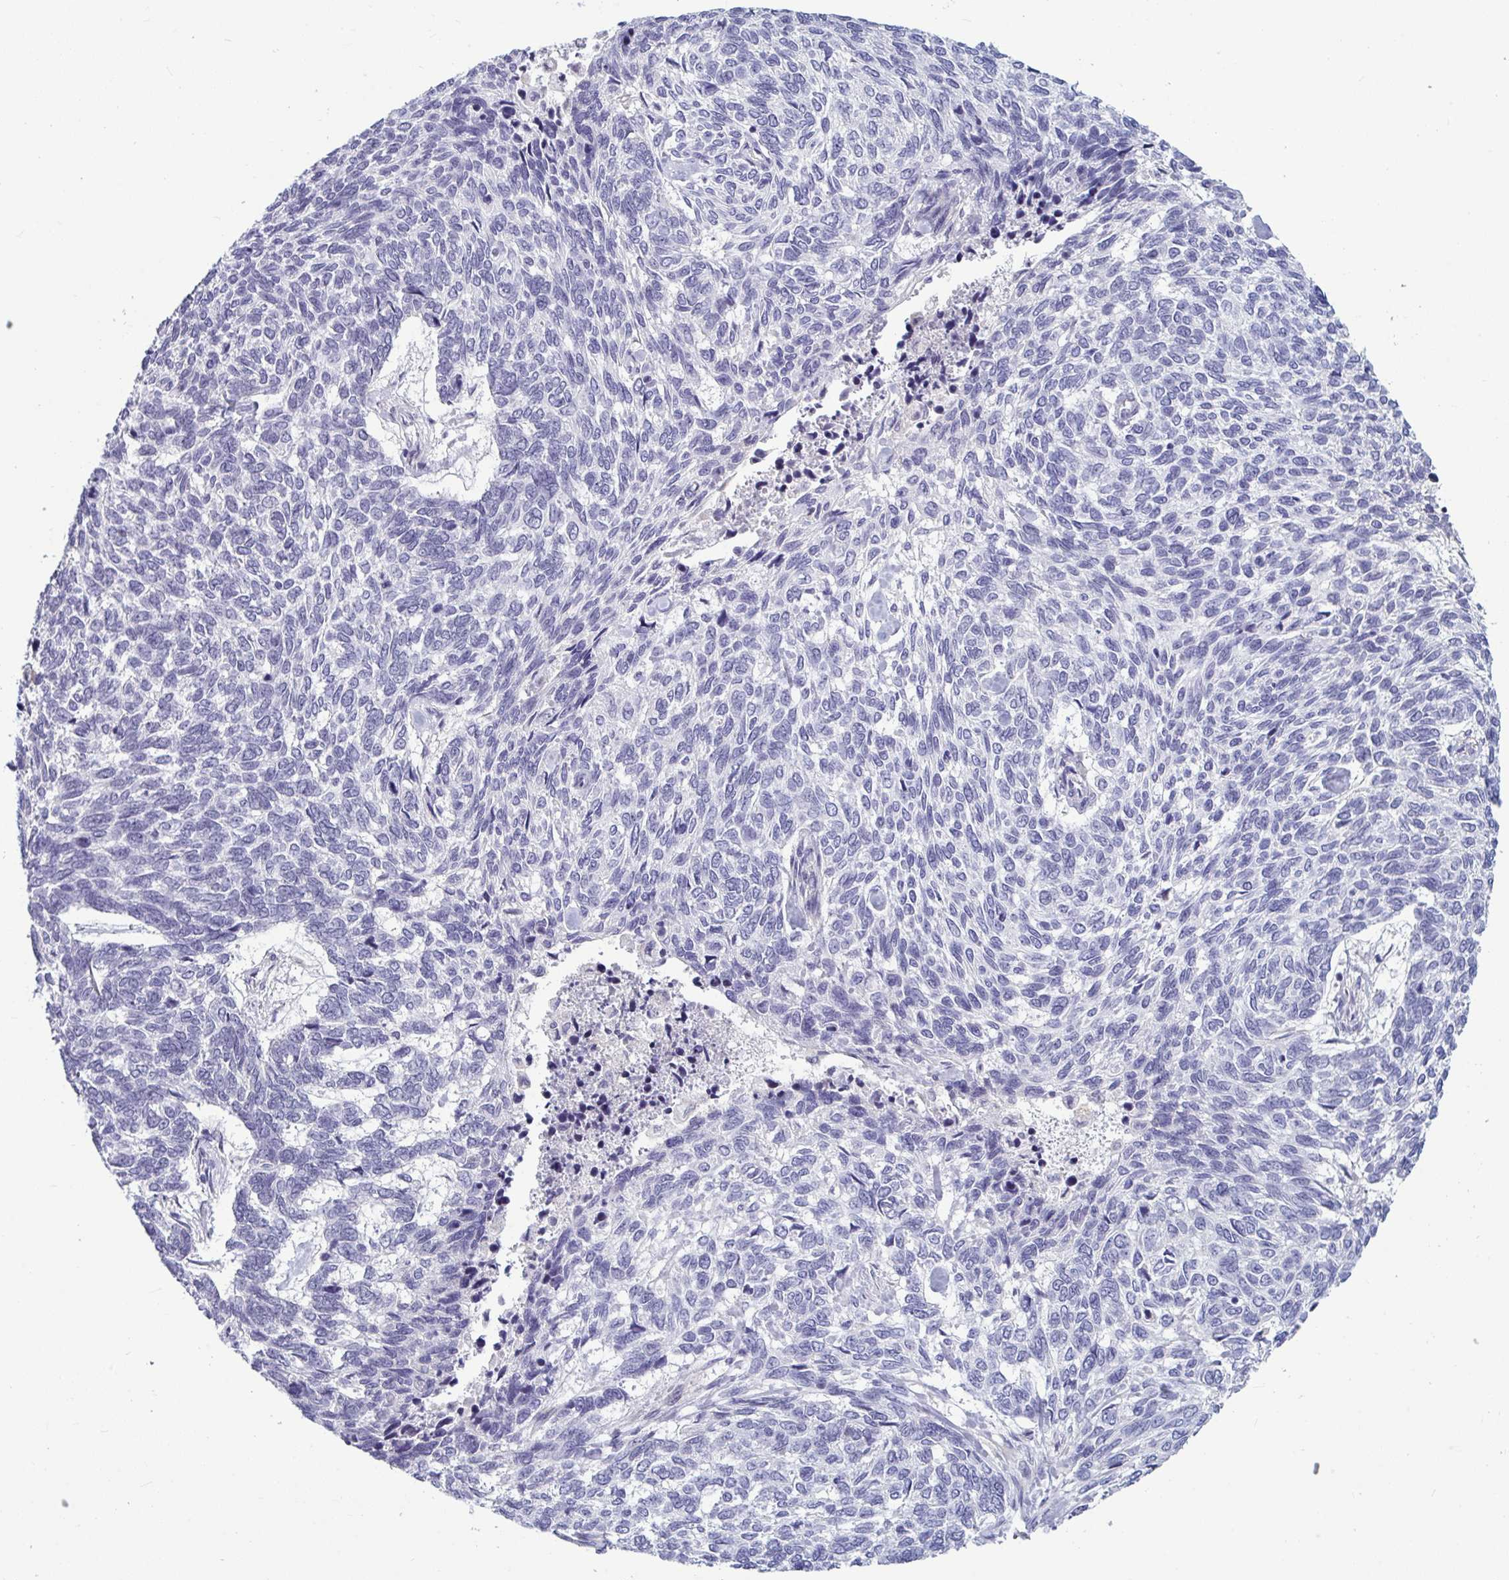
{"staining": {"intensity": "negative", "quantity": "none", "location": "none"}, "tissue": "skin cancer", "cell_type": "Tumor cells", "image_type": "cancer", "snomed": [{"axis": "morphology", "description": "Basal cell carcinoma"}, {"axis": "topography", "description": "Skin"}], "caption": "DAB immunohistochemical staining of skin cancer reveals no significant positivity in tumor cells.", "gene": "TCEAL8", "patient": {"sex": "female", "age": 65}}